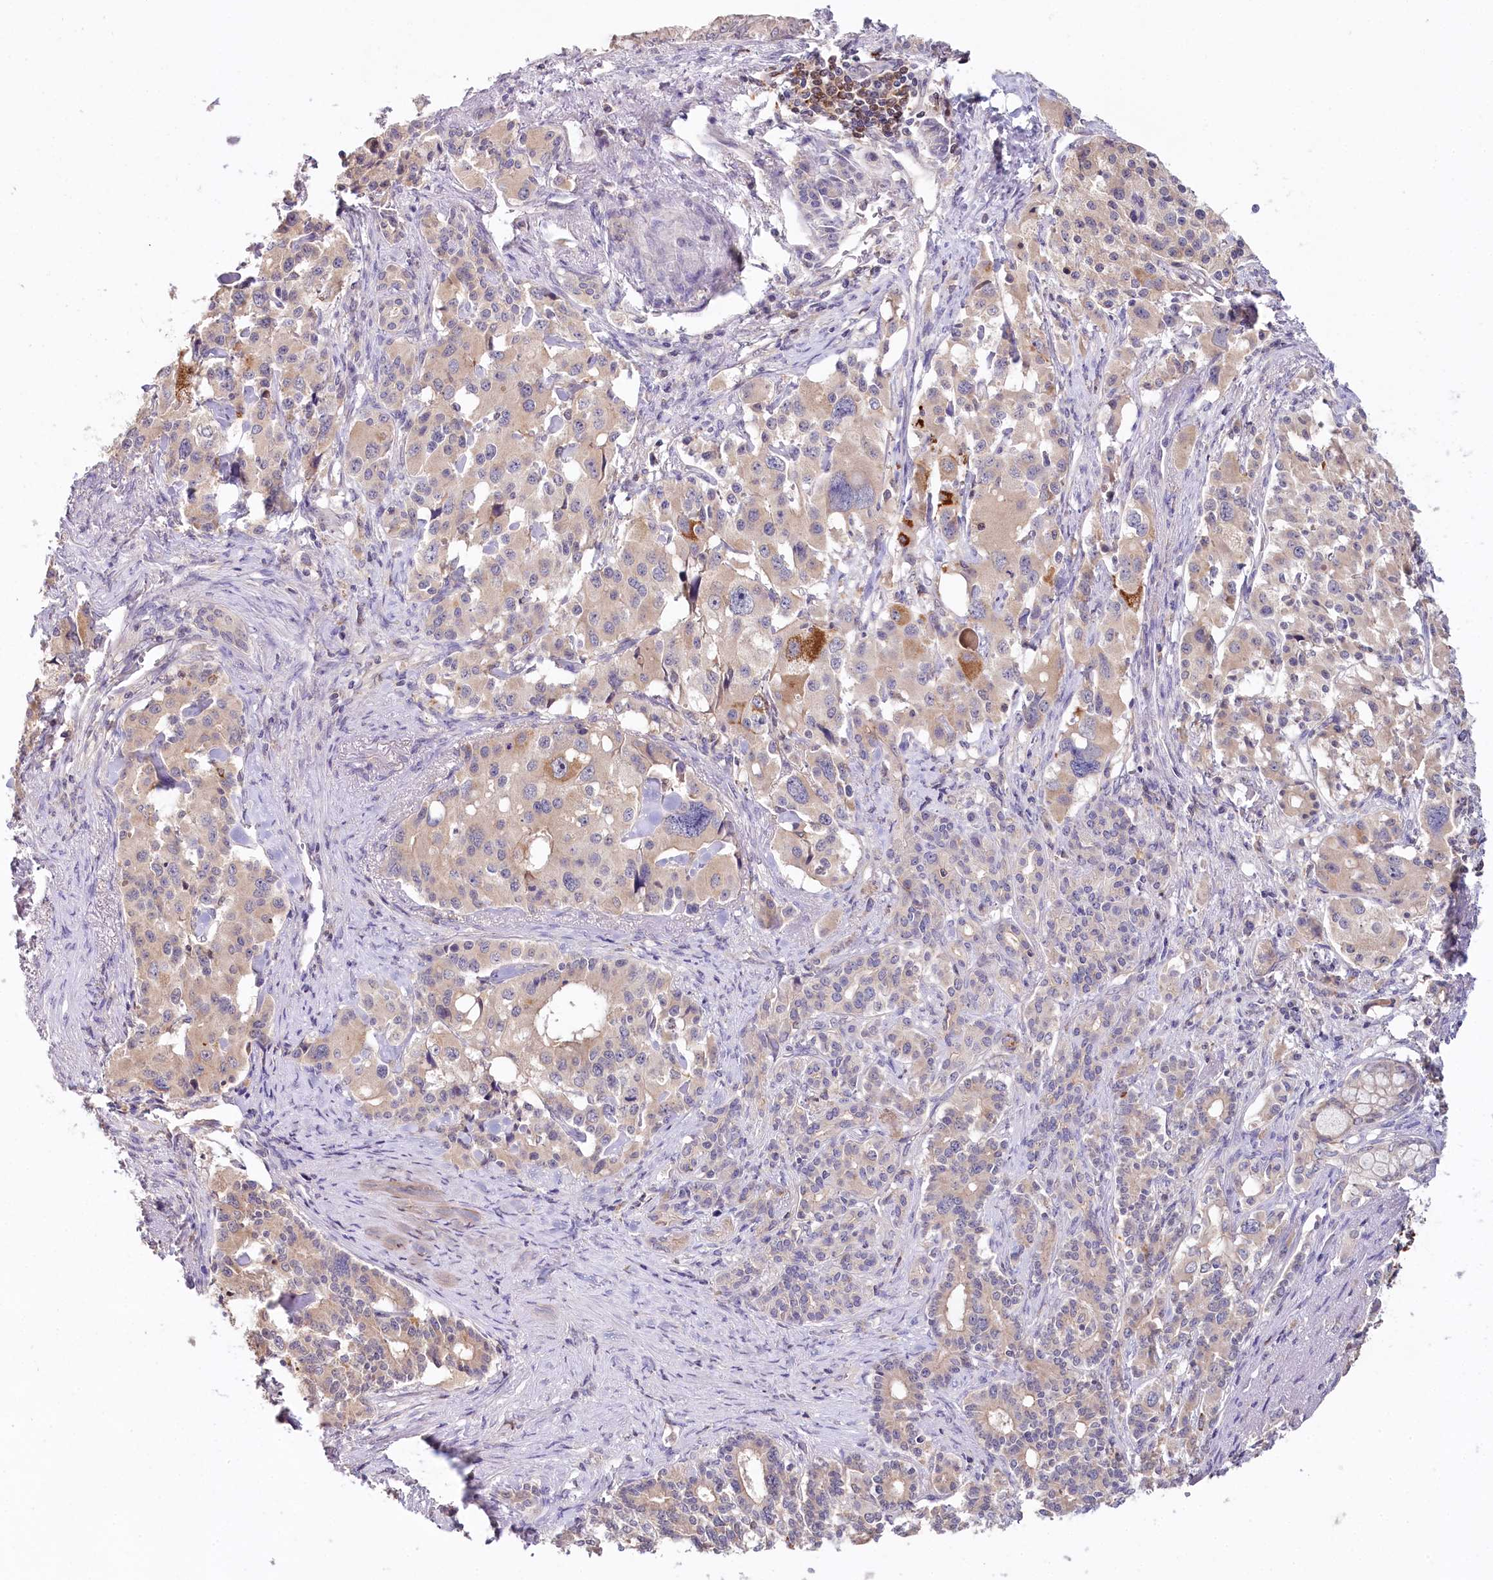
{"staining": {"intensity": "strong", "quantity": "25%-75%", "location": "cytoplasmic/membranous"}, "tissue": "pancreatic cancer", "cell_type": "Tumor cells", "image_type": "cancer", "snomed": [{"axis": "morphology", "description": "Adenocarcinoma, NOS"}, {"axis": "topography", "description": "Pancreas"}], "caption": "The immunohistochemical stain highlights strong cytoplasmic/membranous staining in tumor cells of pancreatic adenocarcinoma tissue.", "gene": "DAPK1", "patient": {"sex": "female", "age": 74}}